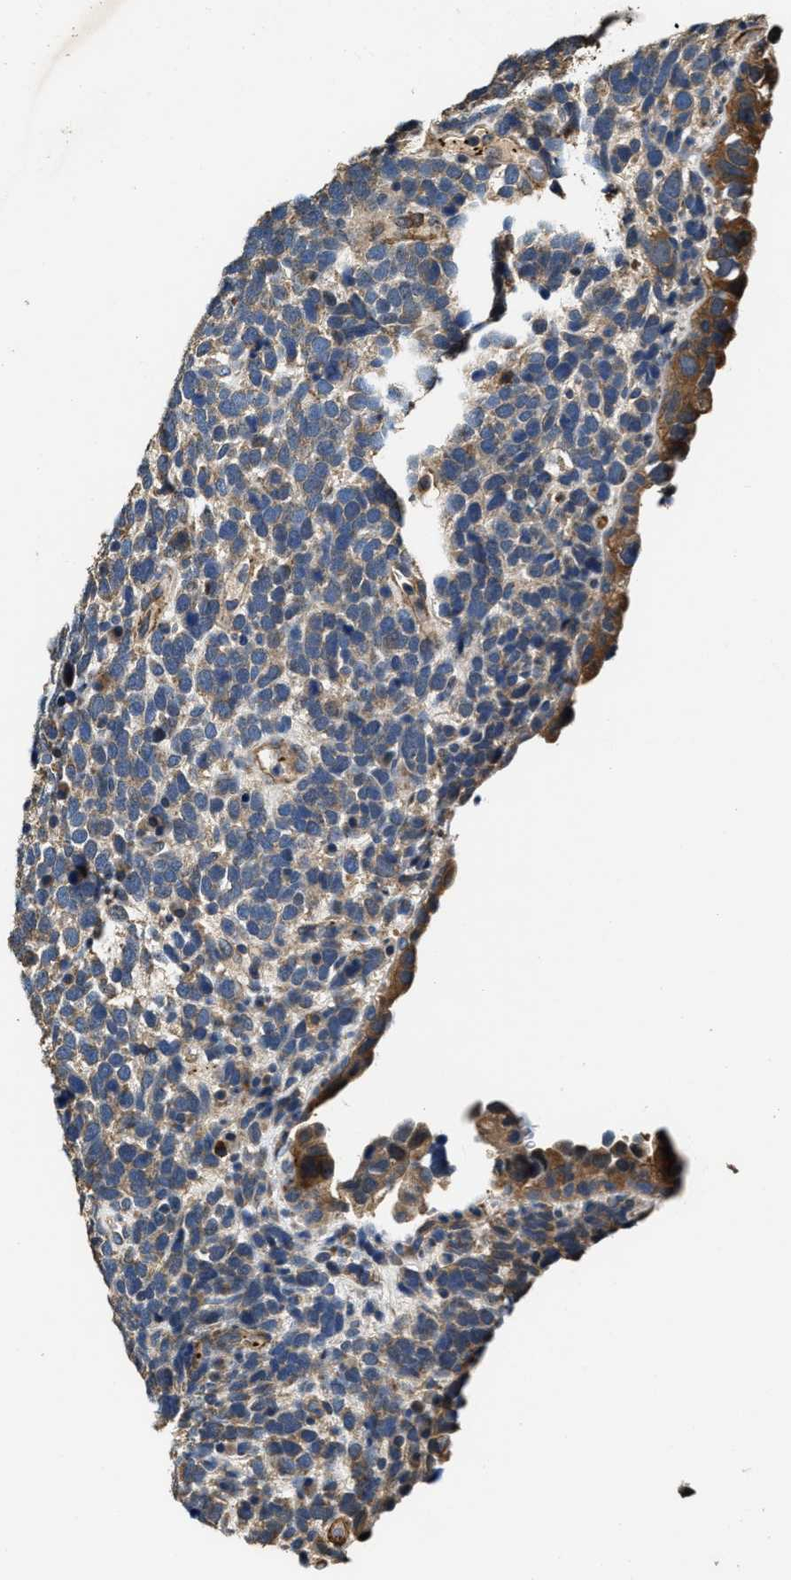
{"staining": {"intensity": "weak", "quantity": "25%-75%", "location": "cytoplasmic/membranous"}, "tissue": "urothelial cancer", "cell_type": "Tumor cells", "image_type": "cancer", "snomed": [{"axis": "morphology", "description": "Urothelial carcinoma, High grade"}, {"axis": "topography", "description": "Urinary bladder"}], "caption": "Immunohistochemistry (IHC) photomicrograph of human high-grade urothelial carcinoma stained for a protein (brown), which exhibits low levels of weak cytoplasmic/membranous staining in approximately 25%-75% of tumor cells.", "gene": "GFRA3", "patient": {"sex": "female", "age": 82}}